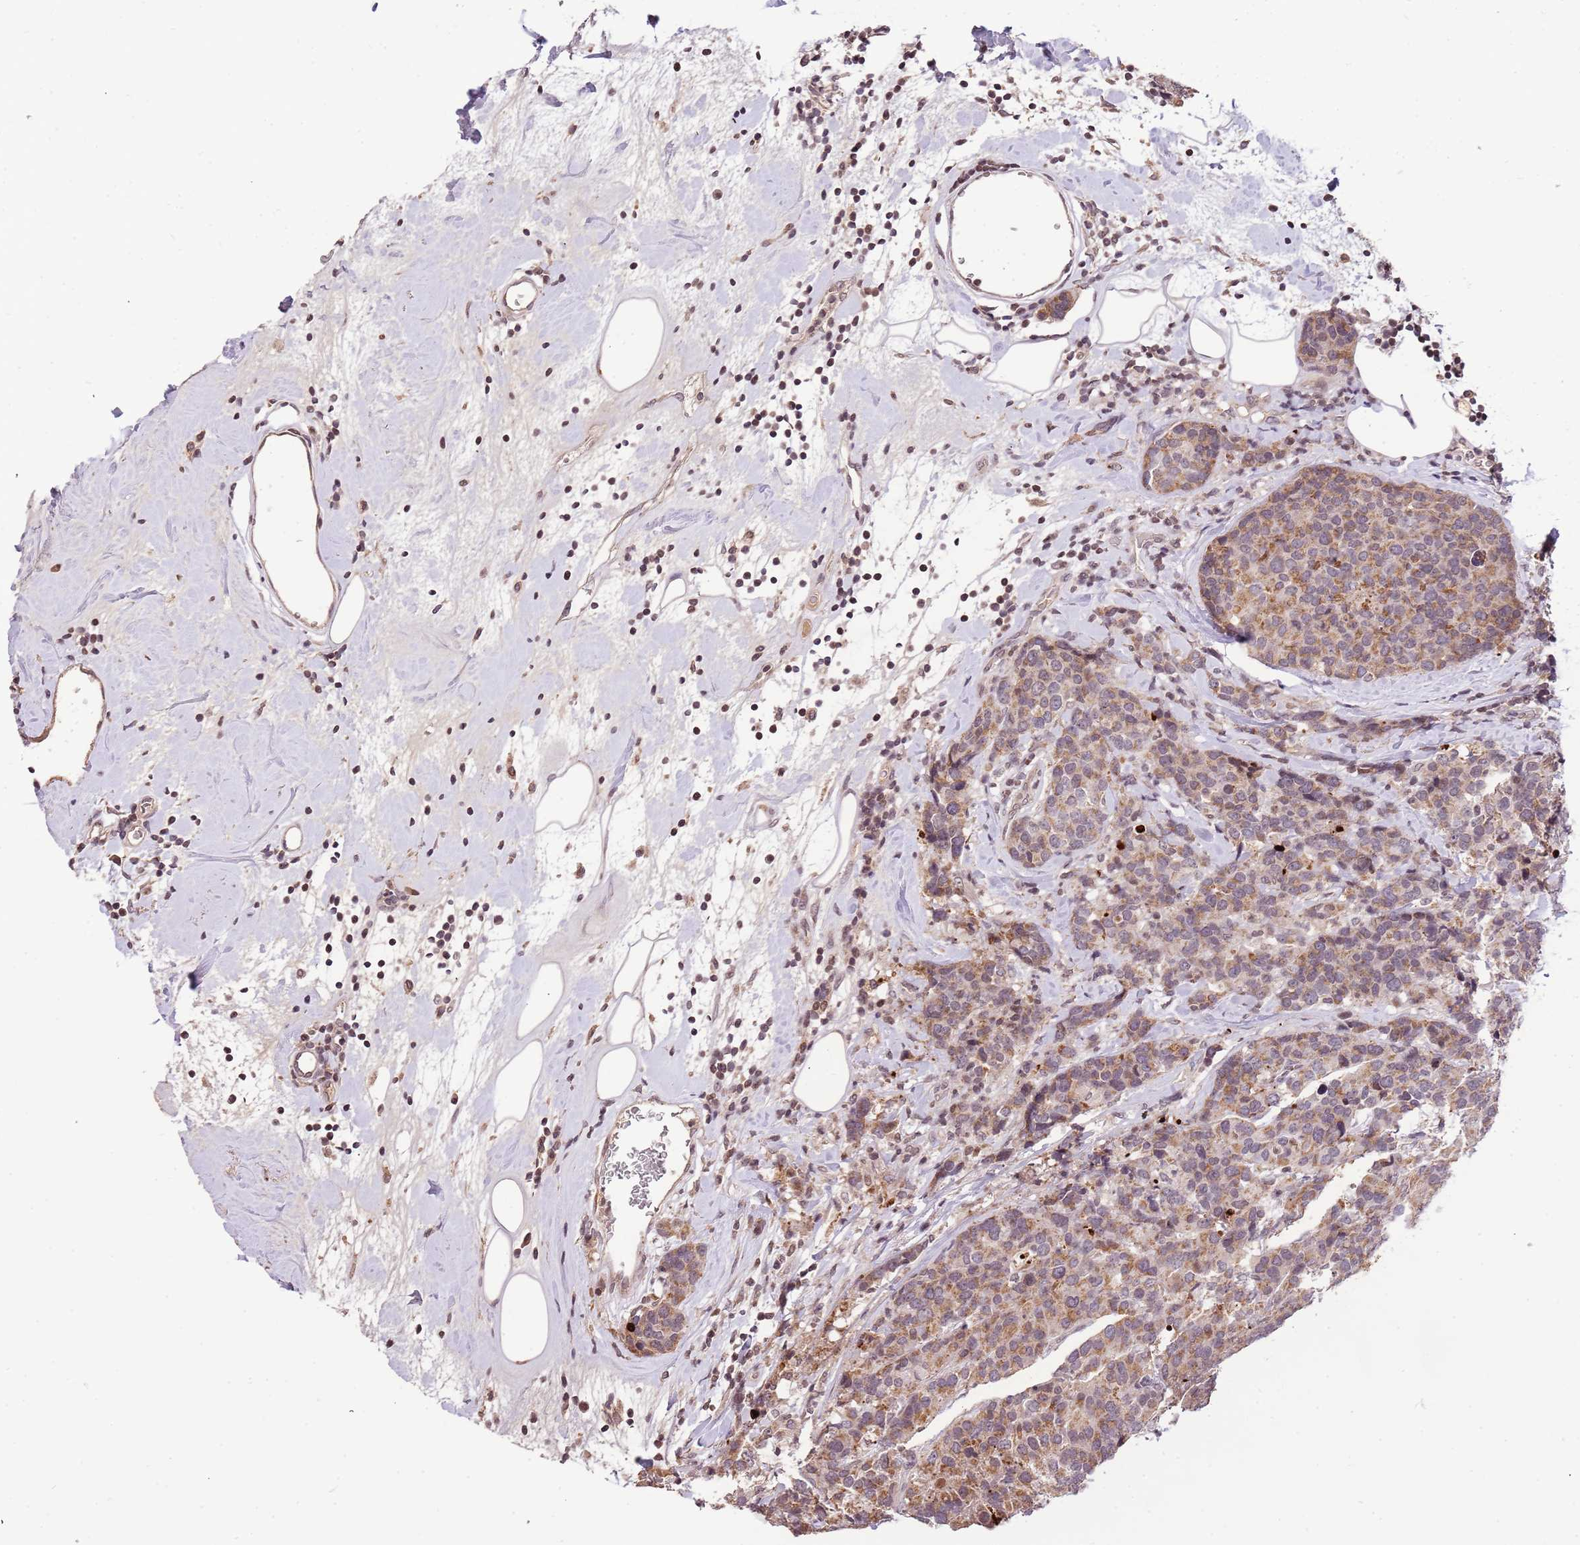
{"staining": {"intensity": "moderate", "quantity": ">75%", "location": "cytoplasmic/membranous"}, "tissue": "breast cancer", "cell_type": "Tumor cells", "image_type": "cancer", "snomed": [{"axis": "morphology", "description": "Lobular carcinoma"}, {"axis": "topography", "description": "Breast"}], "caption": "A histopathology image of breast cancer (lobular carcinoma) stained for a protein displays moderate cytoplasmic/membranous brown staining in tumor cells. Ihc stains the protein of interest in brown and the nuclei are stained blue.", "gene": "SAMSN1", "patient": {"sex": "female", "age": 59}}